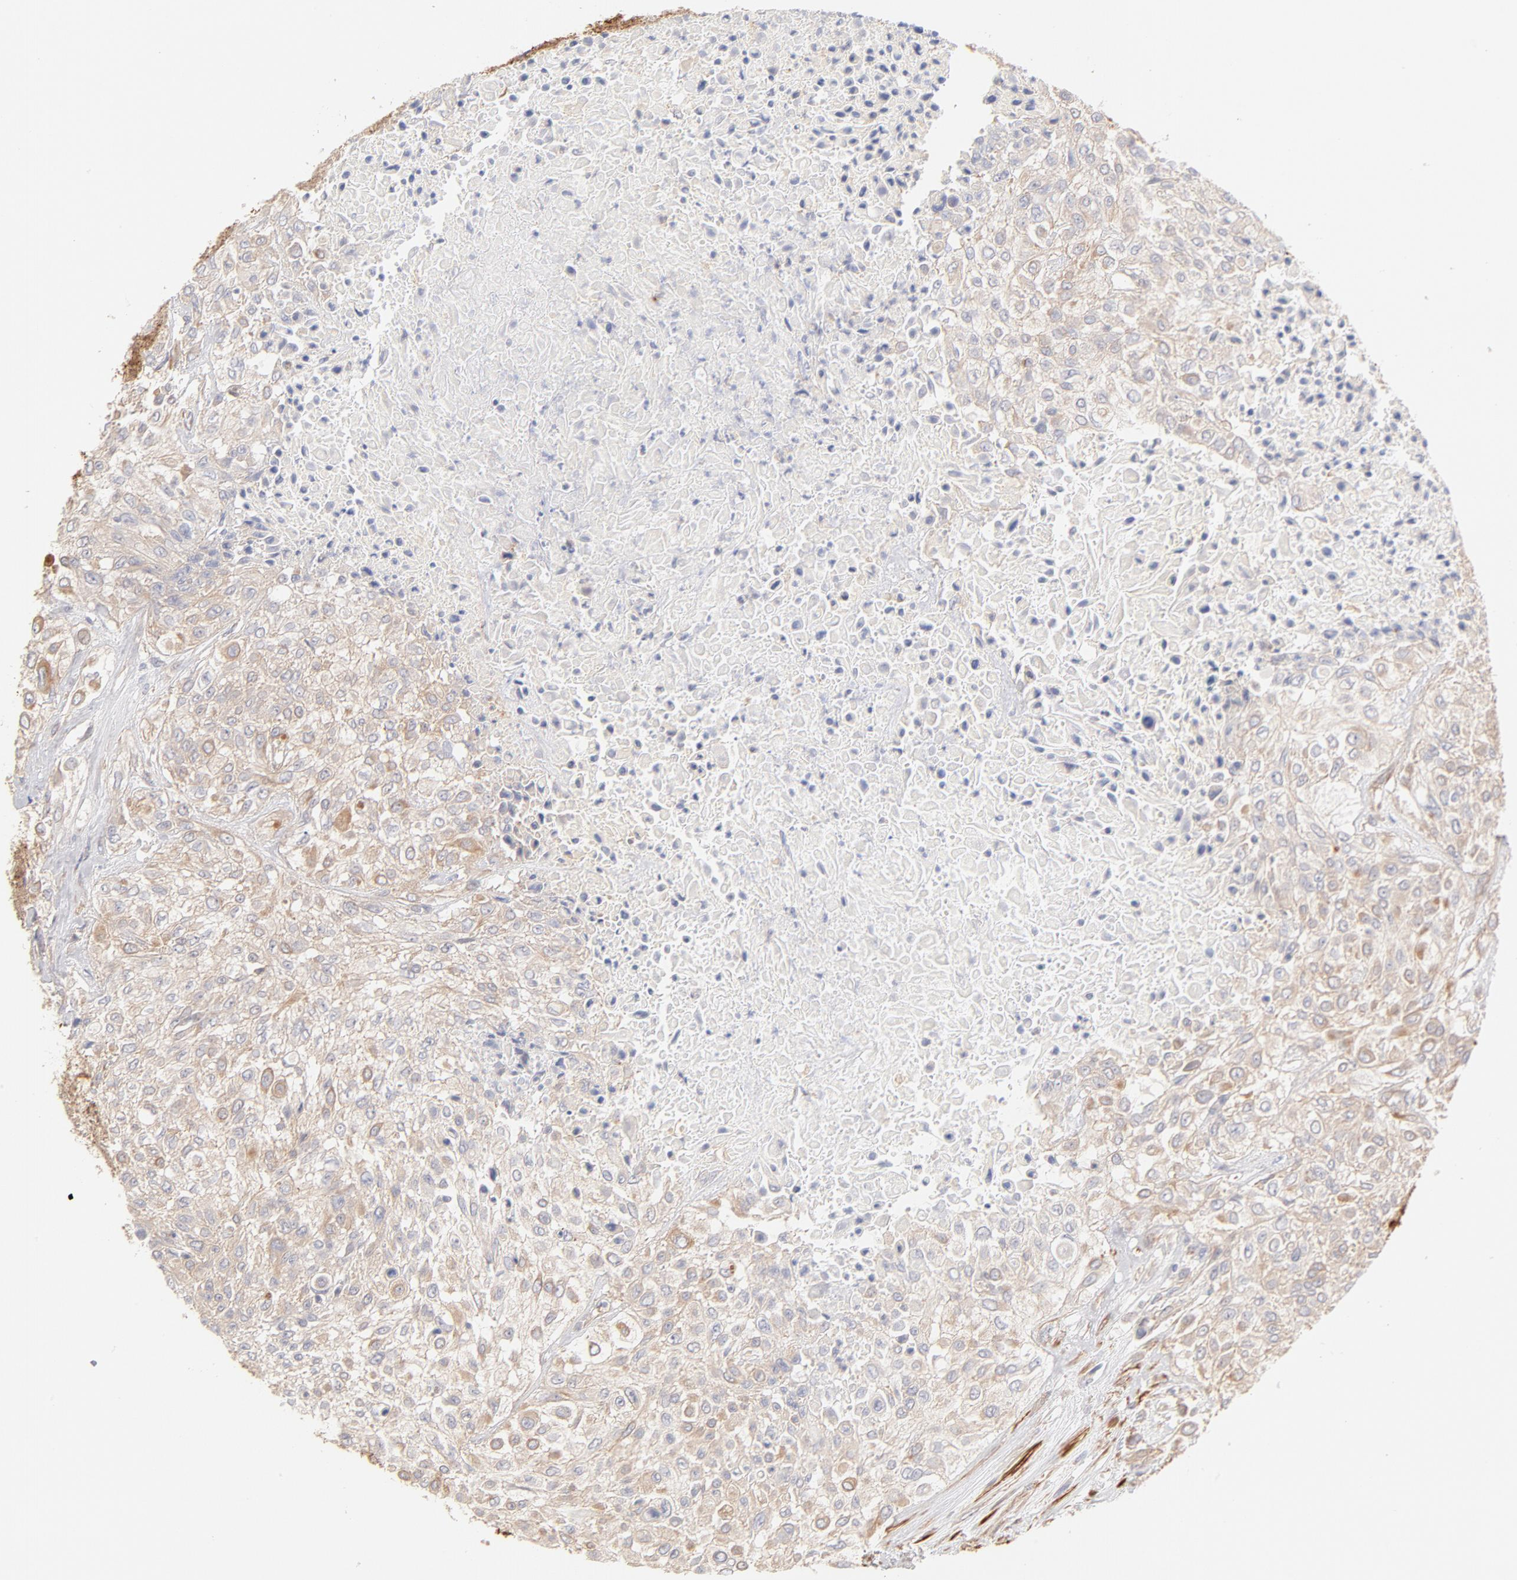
{"staining": {"intensity": "weak", "quantity": ">75%", "location": "cytoplasmic/membranous"}, "tissue": "urothelial cancer", "cell_type": "Tumor cells", "image_type": "cancer", "snomed": [{"axis": "morphology", "description": "Urothelial carcinoma, High grade"}, {"axis": "topography", "description": "Urinary bladder"}], "caption": "Human urothelial cancer stained for a protein (brown) displays weak cytoplasmic/membranous positive staining in about >75% of tumor cells.", "gene": "LDLRAP1", "patient": {"sex": "male", "age": 57}}